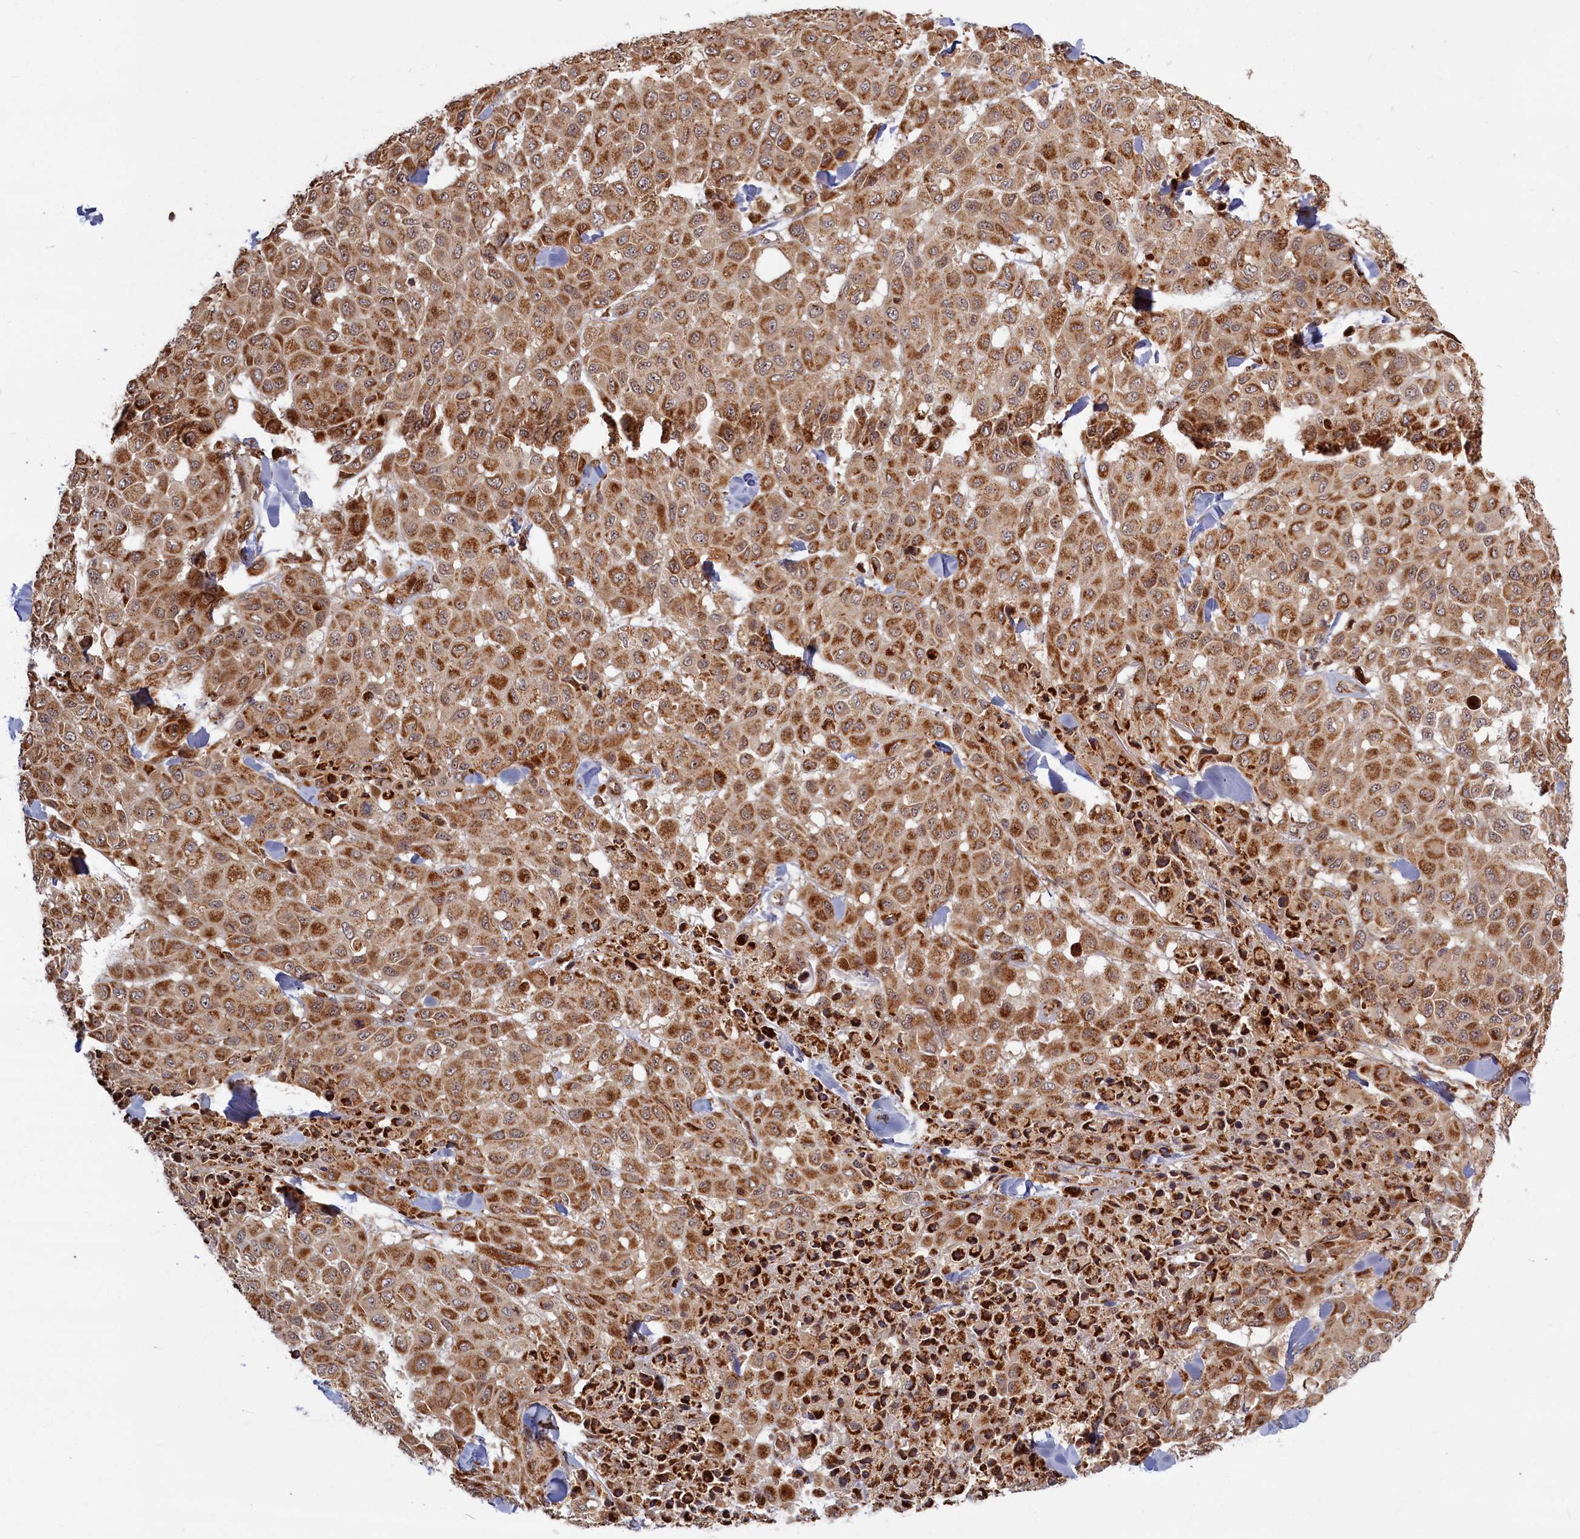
{"staining": {"intensity": "strong", "quantity": ">75%", "location": "cytoplasmic/membranous"}, "tissue": "melanoma", "cell_type": "Tumor cells", "image_type": "cancer", "snomed": [{"axis": "morphology", "description": "Malignant melanoma, Metastatic site"}, {"axis": "topography", "description": "Skin"}], "caption": "Immunohistochemical staining of melanoma demonstrates high levels of strong cytoplasmic/membranous protein staining in approximately >75% of tumor cells. Nuclei are stained in blue.", "gene": "PLA2G10", "patient": {"sex": "female", "age": 81}}